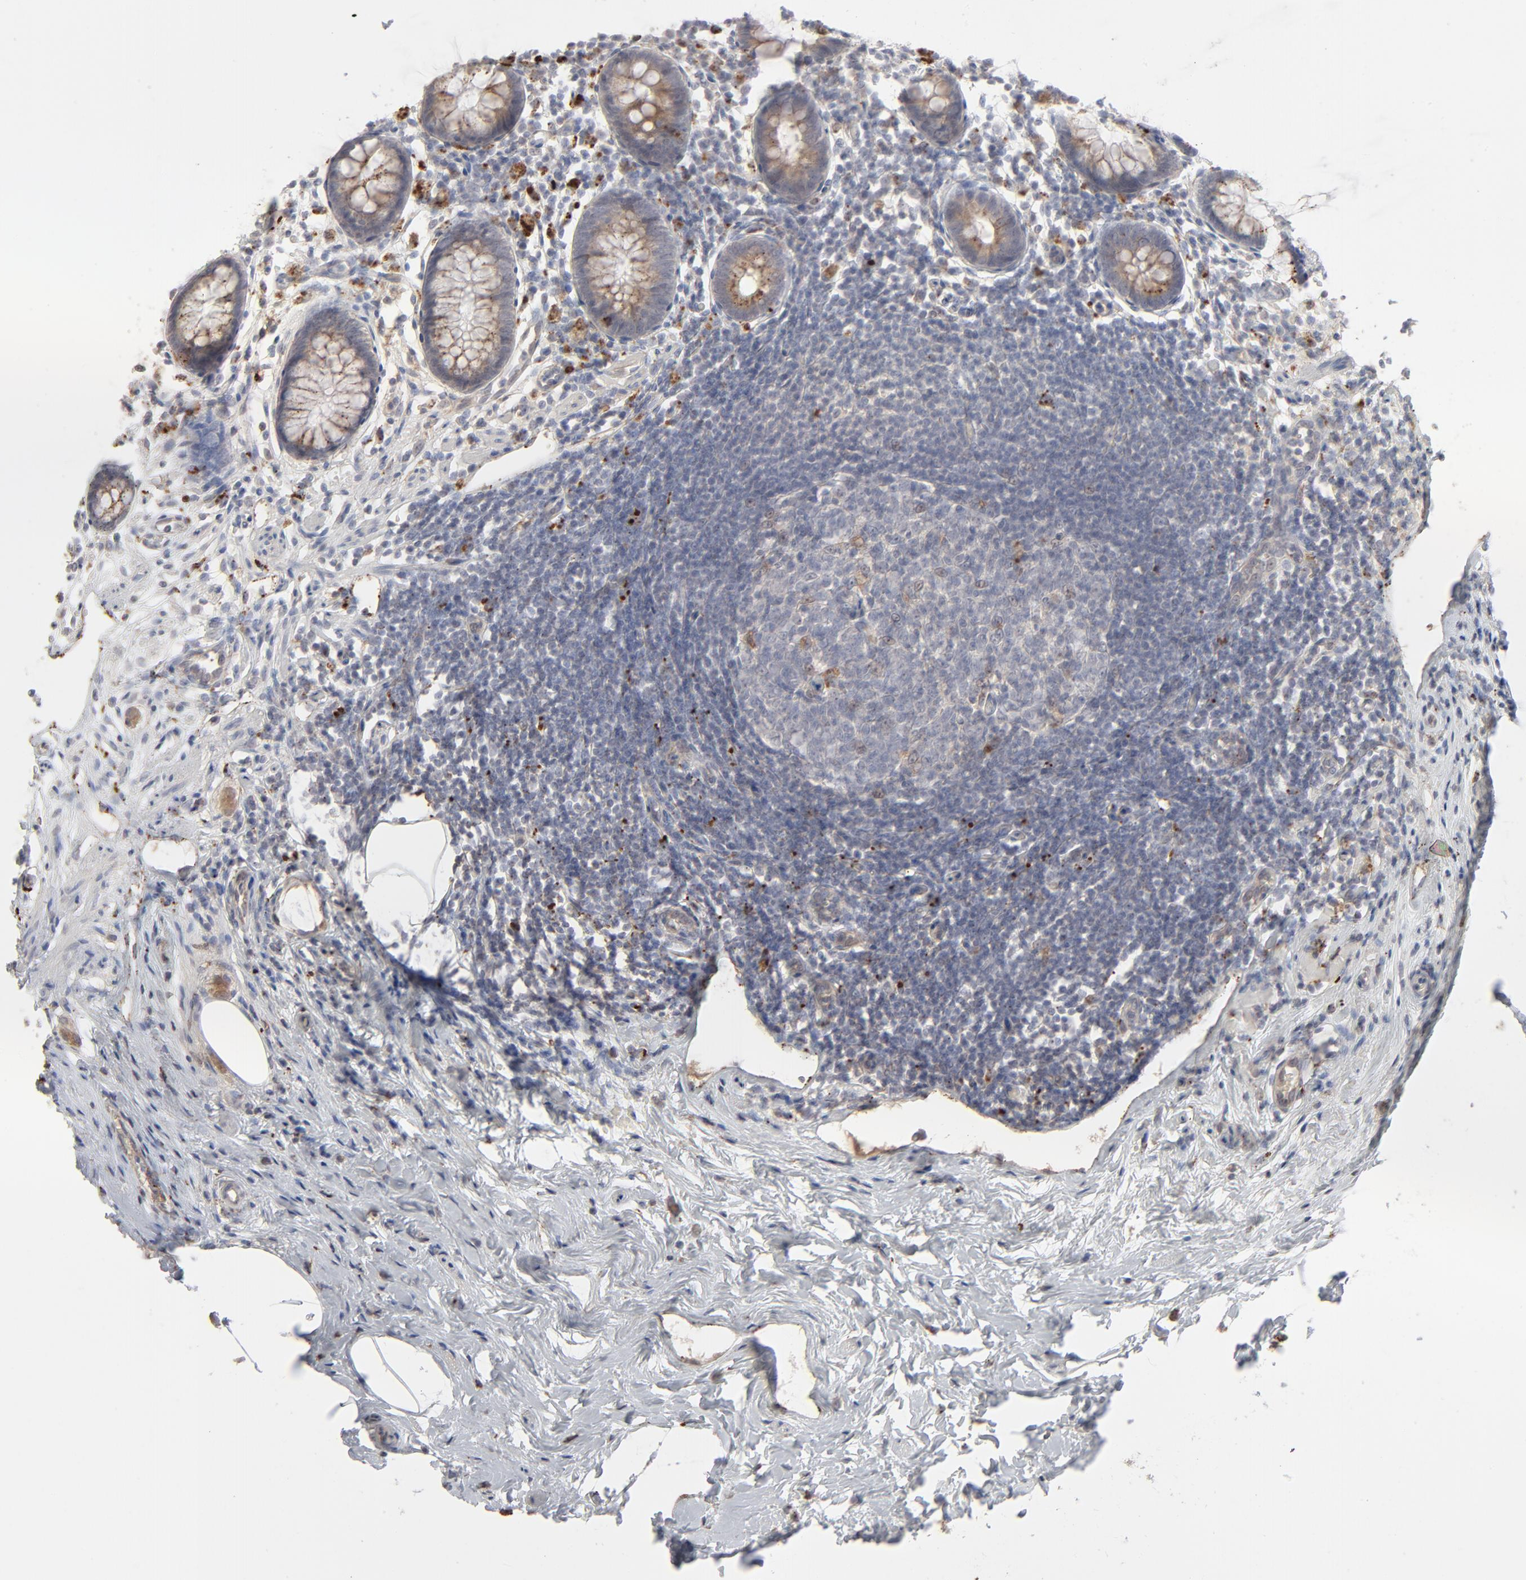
{"staining": {"intensity": "moderate", "quantity": ">75%", "location": "cytoplasmic/membranous"}, "tissue": "appendix", "cell_type": "Glandular cells", "image_type": "normal", "snomed": [{"axis": "morphology", "description": "Normal tissue, NOS"}, {"axis": "topography", "description": "Appendix"}], "caption": "A micrograph of appendix stained for a protein shows moderate cytoplasmic/membranous brown staining in glandular cells.", "gene": "POMT2", "patient": {"sex": "male", "age": 38}}